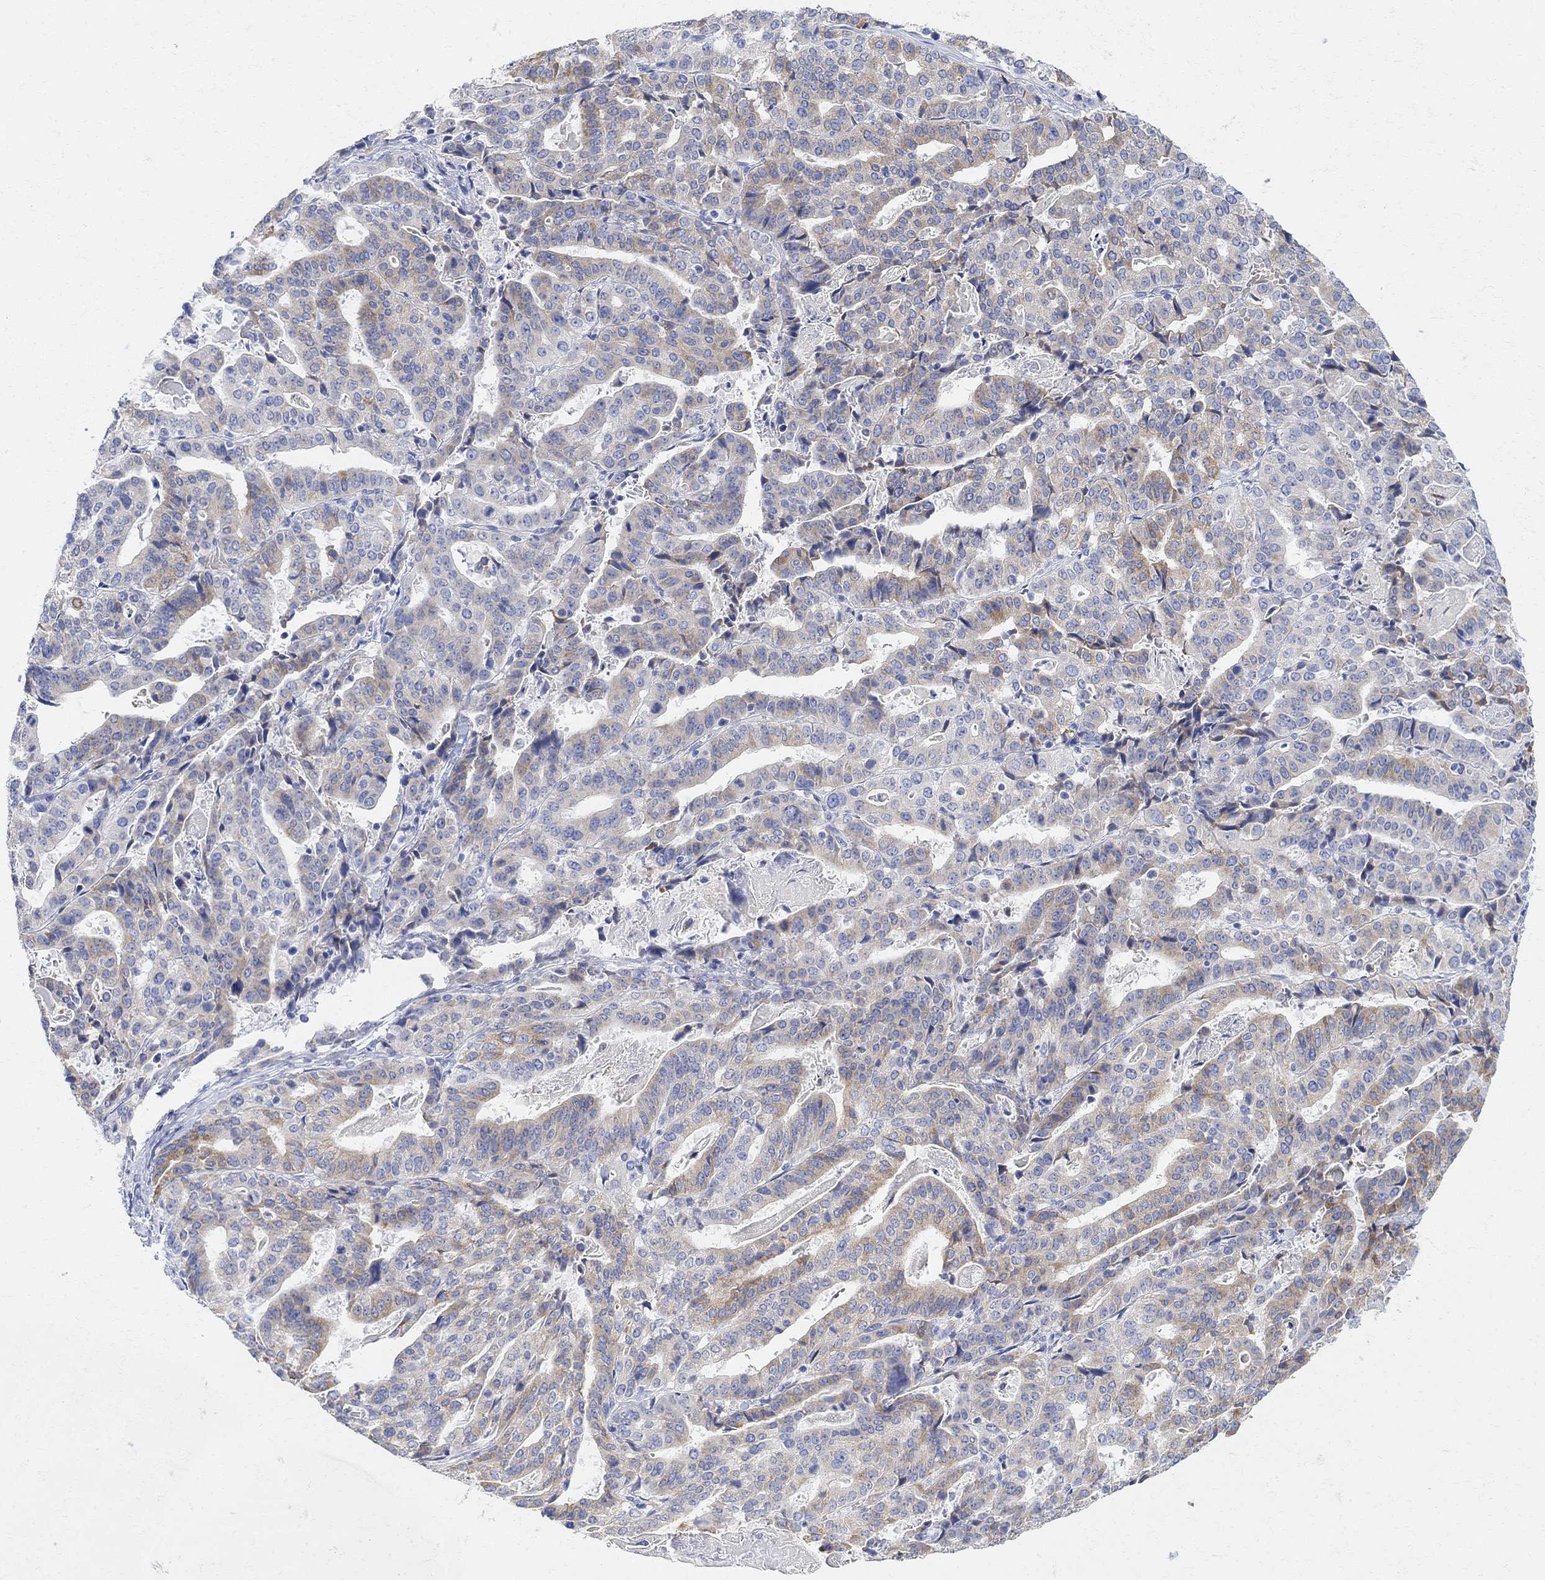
{"staining": {"intensity": "moderate", "quantity": "<25%", "location": "cytoplasmic/membranous"}, "tissue": "stomach cancer", "cell_type": "Tumor cells", "image_type": "cancer", "snomed": [{"axis": "morphology", "description": "Adenocarcinoma, NOS"}, {"axis": "topography", "description": "Stomach"}], "caption": "Protein staining exhibits moderate cytoplasmic/membranous expression in about <25% of tumor cells in stomach adenocarcinoma.", "gene": "RETNLB", "patient": {"sex": "male", "age": 48}}